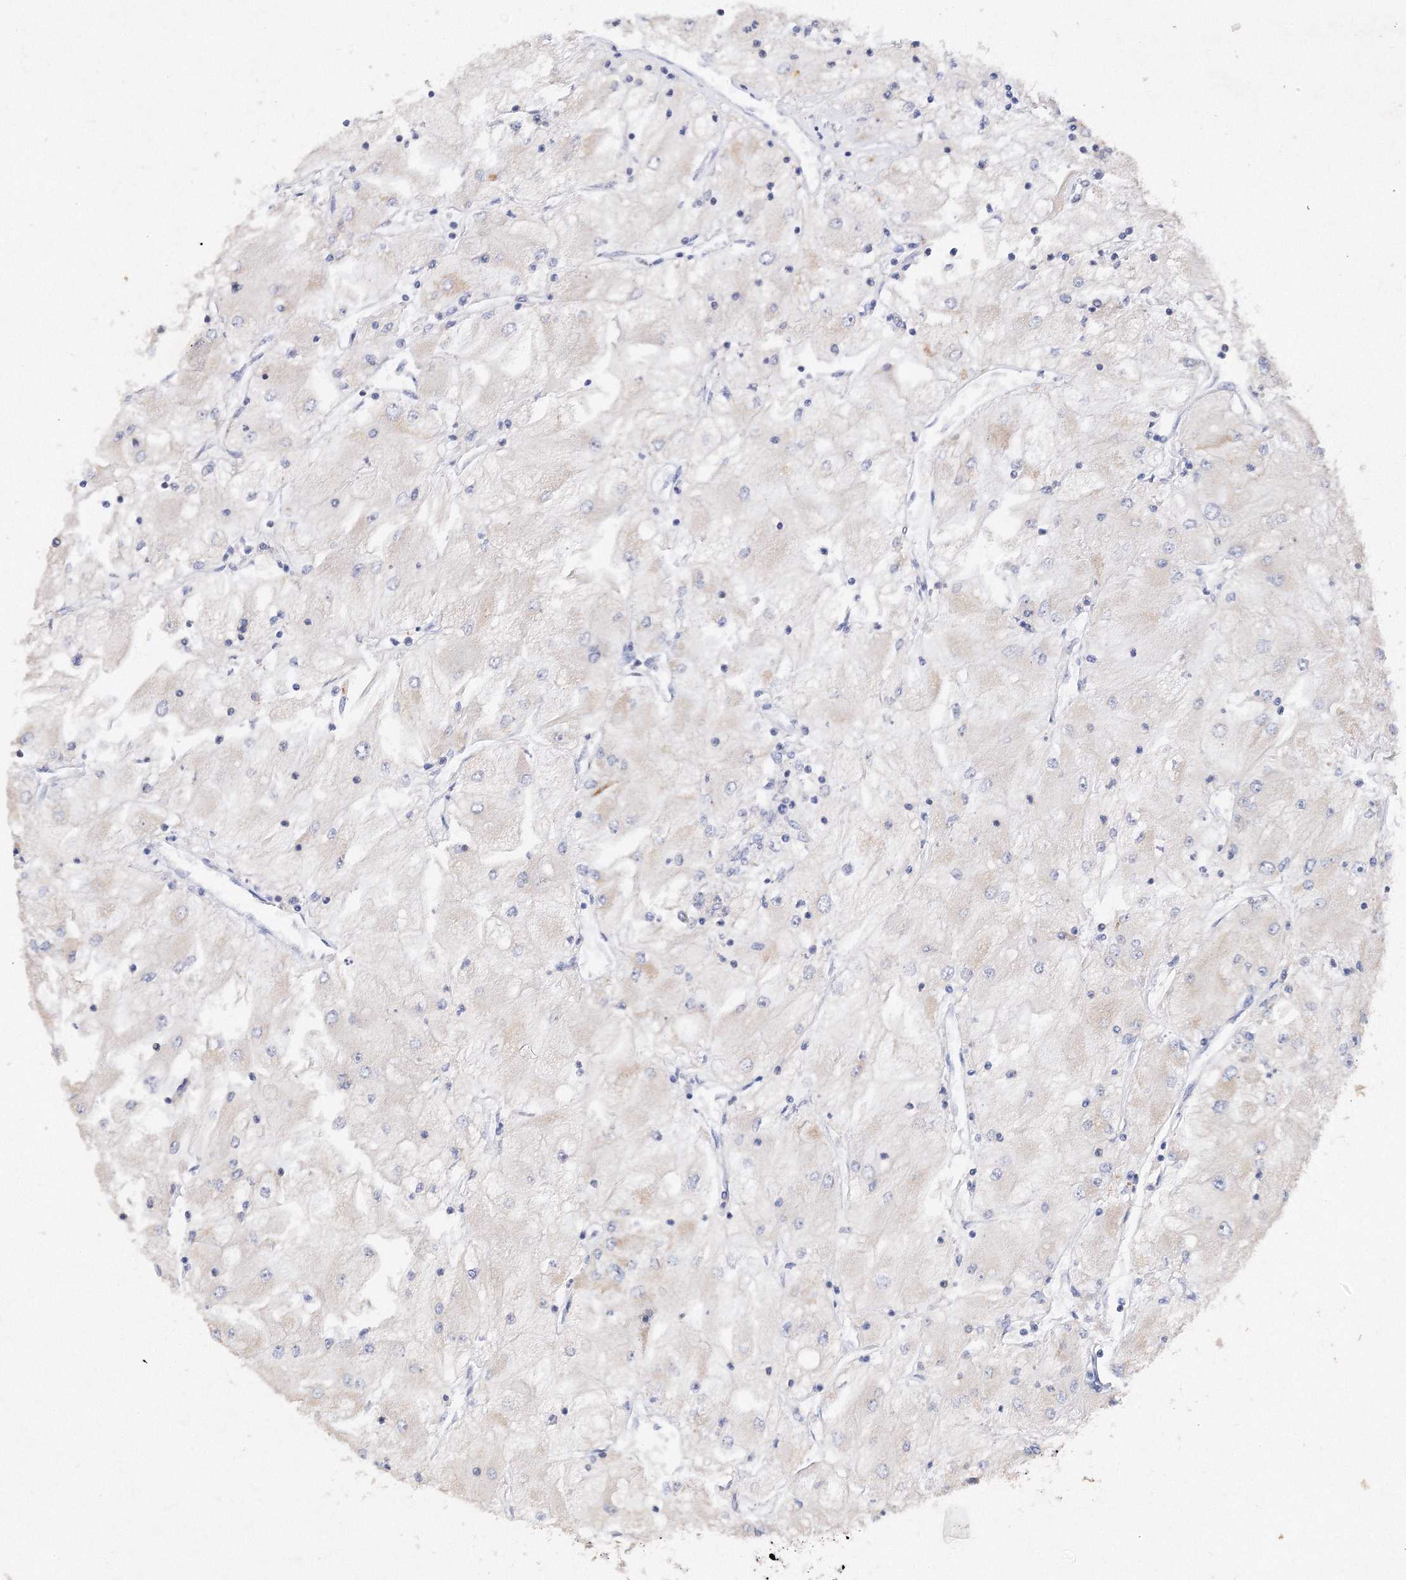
{"staining": {"intensity": "negative", "quantity": "none", "location": "none"}, "tissue": "renal cancer", "cell_type": "Tumor cells", "image_type": "cancer", "snomed": [{"axis": "morphology", "description": "Adenocarcinoma, NOS"}, {"axis": "topography", "description": "Kidney"}], "caption": "The image exhibits no significant expression in tumor cells of renal adenocarcinoma. (Stains: DAB (3,3'-diaminobenzidine) immunohistochemistry (IHC) with hematoxylin counter stain, Microscopy: brightfield microscopy at high magnification).", "gene": "GLS", "patient": {"sex": "male", "age": 80}}